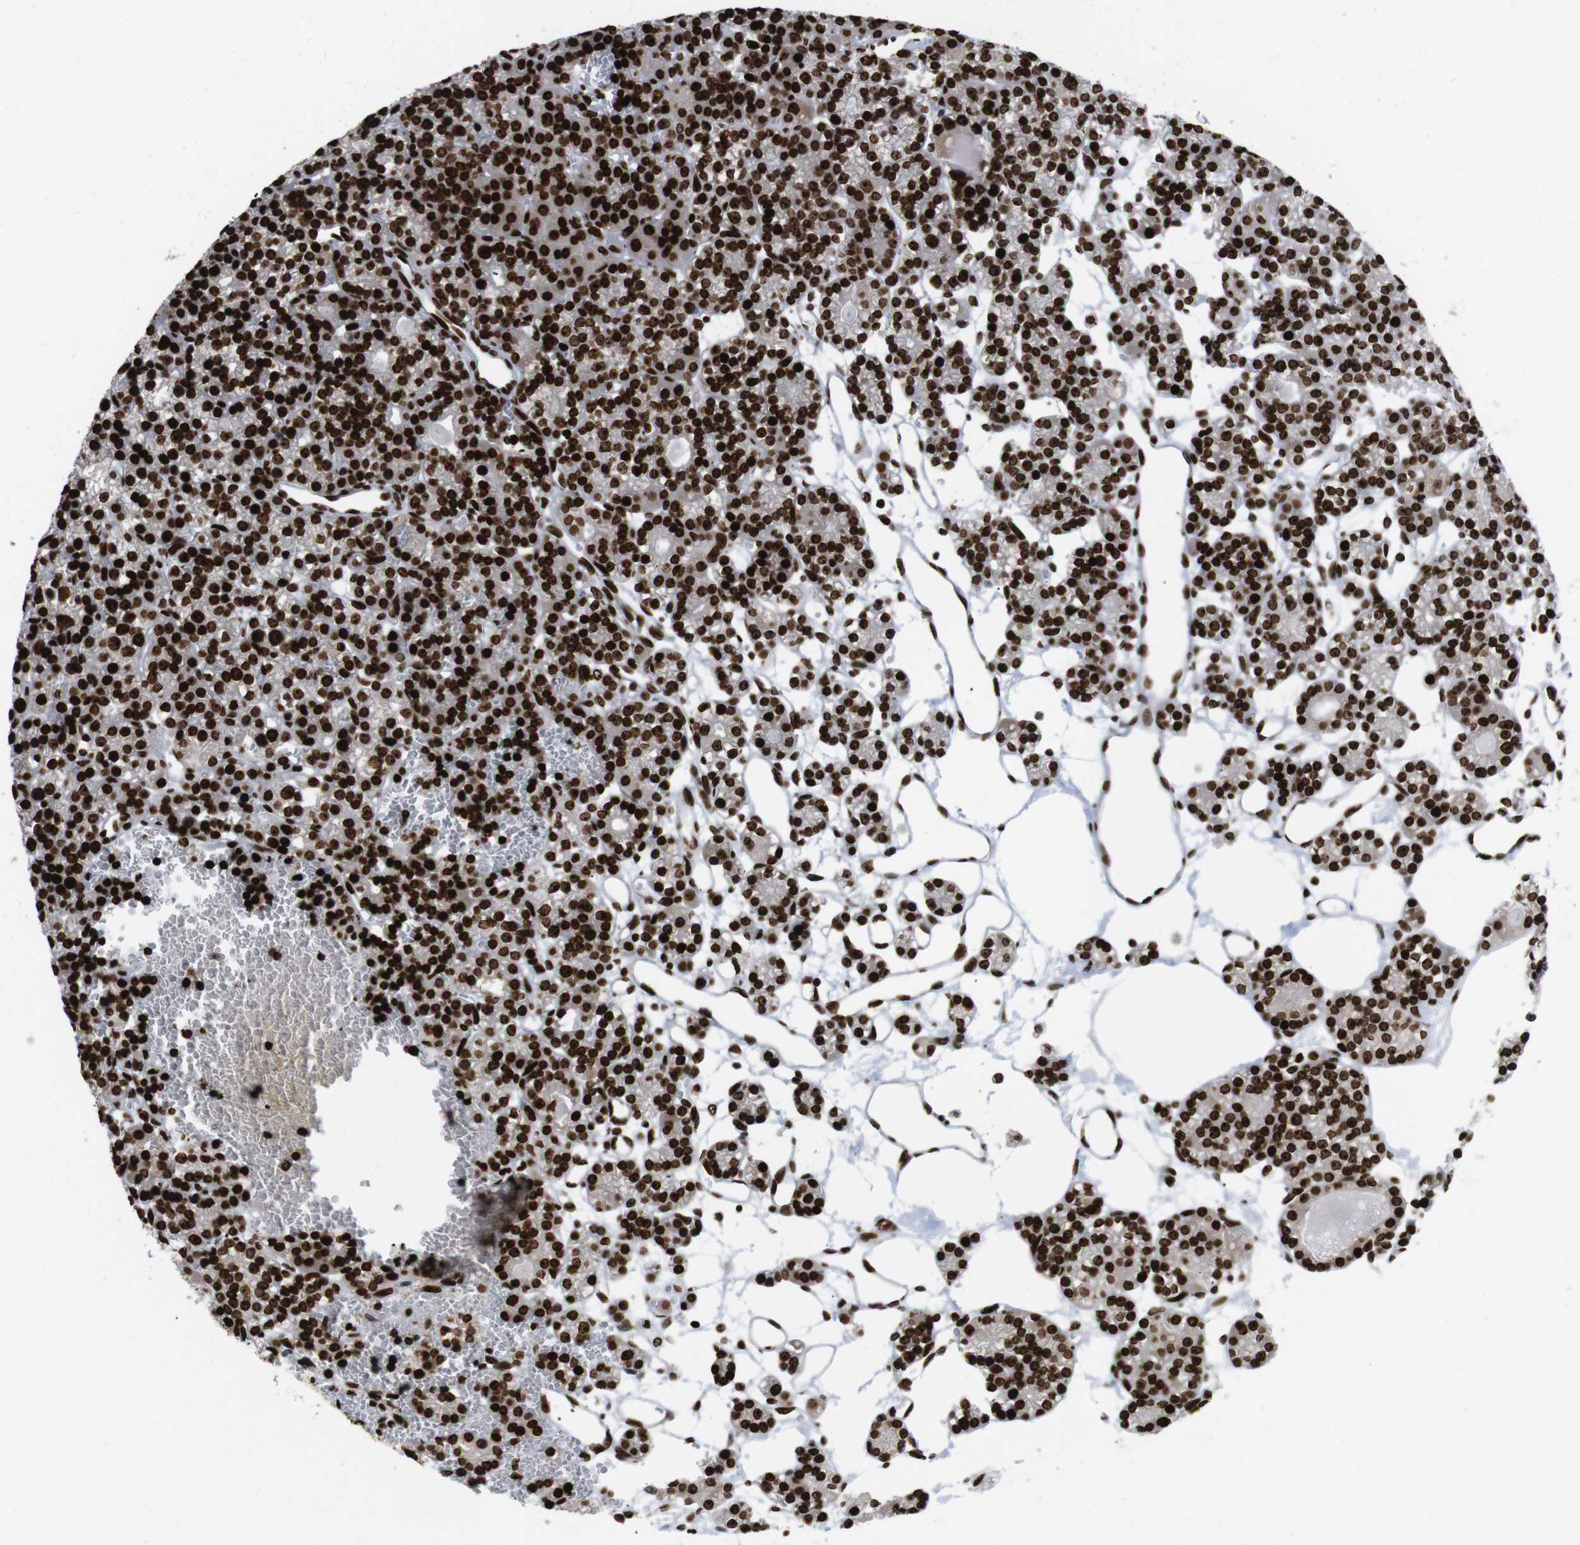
{"staining": {"intensity": "strong", "quantity": ">75%", "location": "cytoplasmic/membranous,nuclear"}, "tissue": "parathyroid gland", "cell_type": "Glandular cells", "image_type": "normal", "snomed": [{"axis": "morphology", "description": "Normal tissue, NOS"}, {"axis": "topography", "description": "Parathyroid gland"}], "caption": "Immunohistochemistry micrograph of benign parathyroid gland stained for a protein (brown), which reveals high levels of strong cytoplasmic/membranous,nuclear expression in about >75% of glandular cells.", "gene": "H1", "patient": {"sex": "female", "age": 64}}